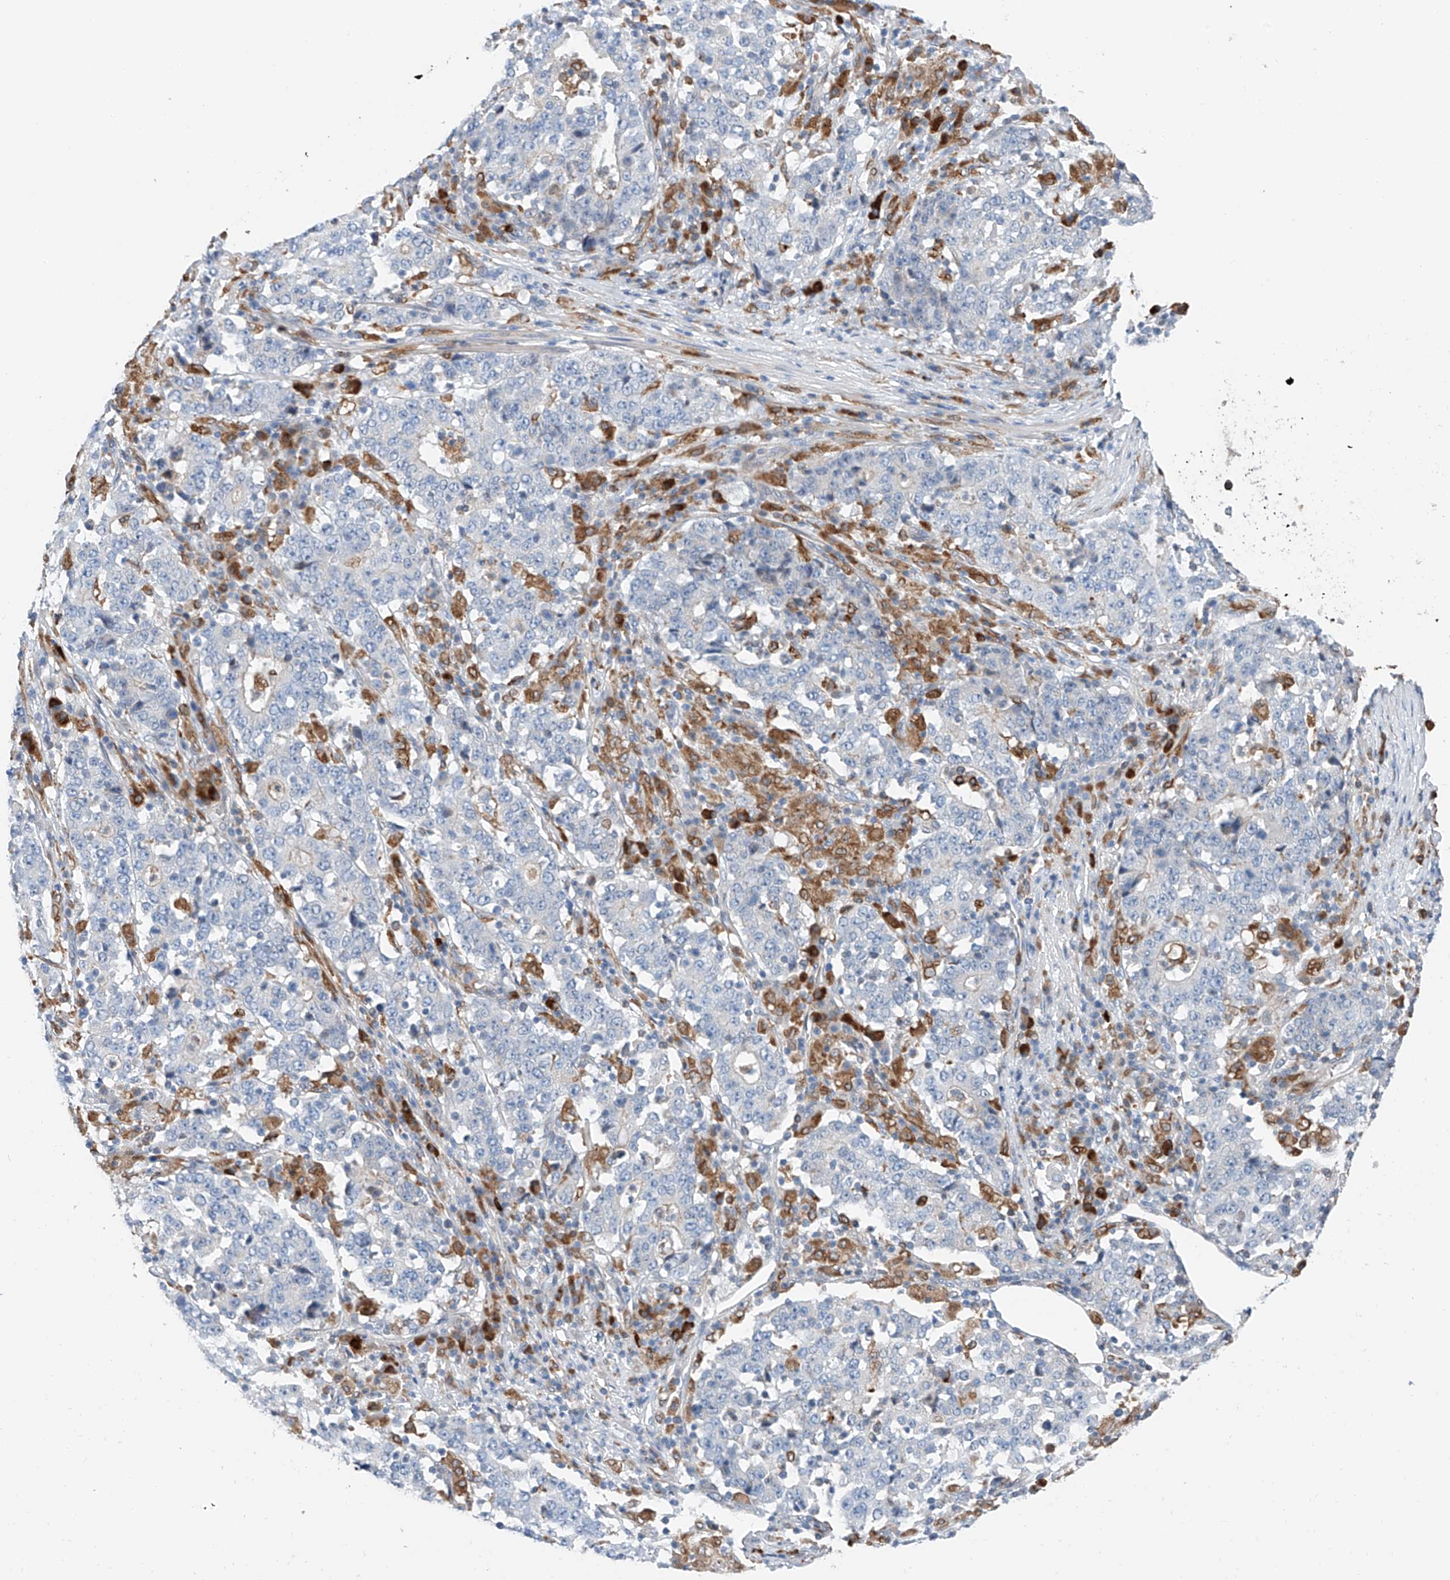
{"staining": {"intensity": "negative", "quantity": "none", "location": "none"}, "tissue": "stomach cancer", "cell_type": "Tumor cells", "image_type": "cancer", "snomed": [{"axis": "morphology", "description": "Adenocarcinoma, NOS"}, {"axis": "topography", "description": "Stomach"}], "caption": "Immunohistochemistry (IHC) photomicrograph of neoplastic tissue: human adenocarcinoma (stomach) stained with DAB (3,3'-diaminobenzidine) exhibits no significant protein staining in tumor cells. (DAB (3,3'-diaminobenzidine) immunohistochemistry visualized using brightfield microscopy, high magnification).", "gene": "TBXAS1", "patient": {"sex": "male", "age": 59}}